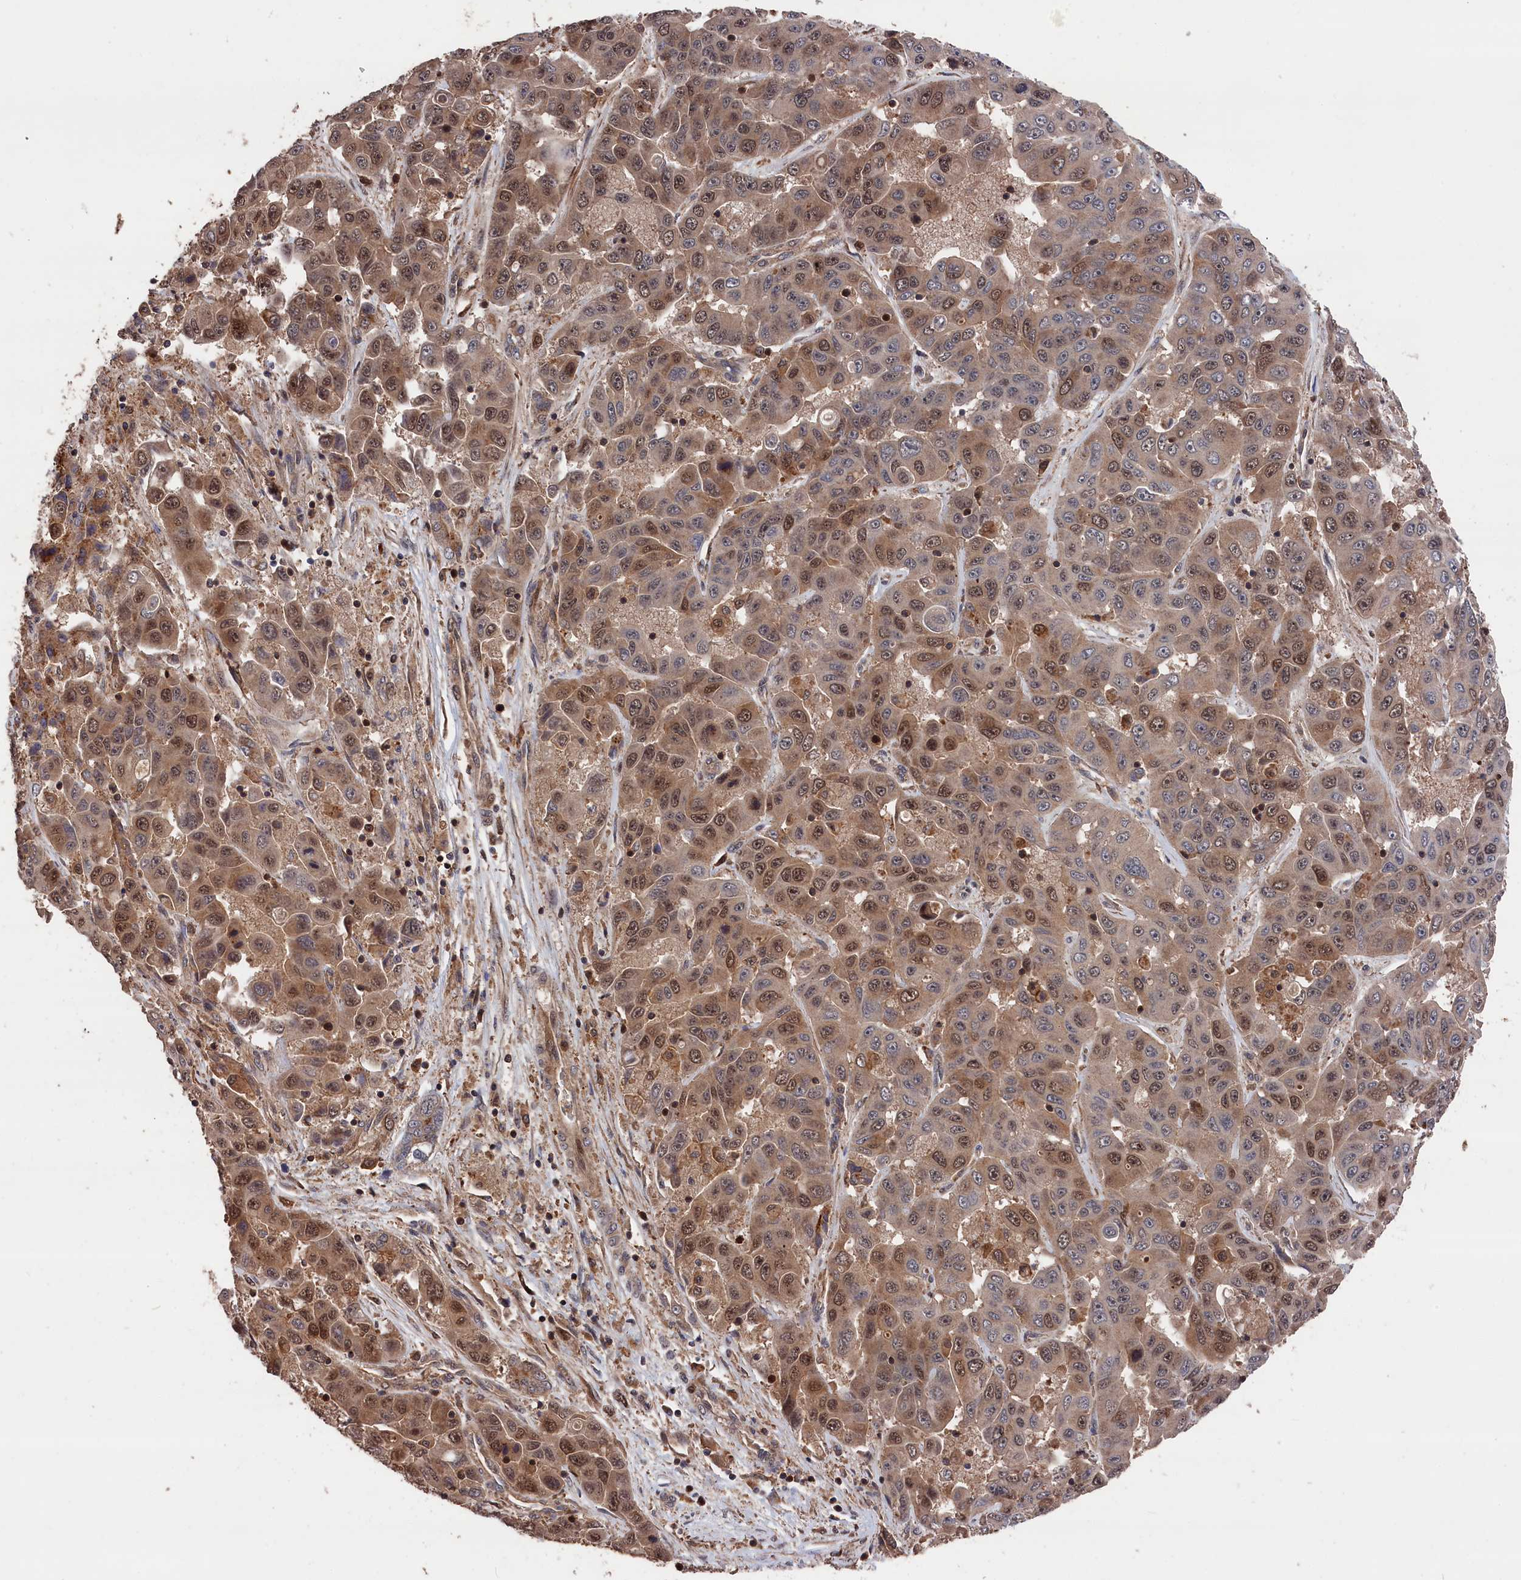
{"staining": {"intensity": "moderate", "quantity": ">75%", "location": "cytoplasmic/membranous,nuclear"}, "tissue": "liver cancer", "cell_type": "Tumor cells", "image_type": "cancer", "snomed": [{"axis": "morphology", "description": "Cholangiocarcinoma"}, {"axis": "topography", "description": "Liver"}], "caption": "Immunohistochemical staining of human liver cholangiocarcinoma displays moderate cytoplasmic/membranous and nuclear protein staining in approximately >75% of tumor cells.", "gene": "RMI2", "patient": {"sex": "female", "age": 52}}